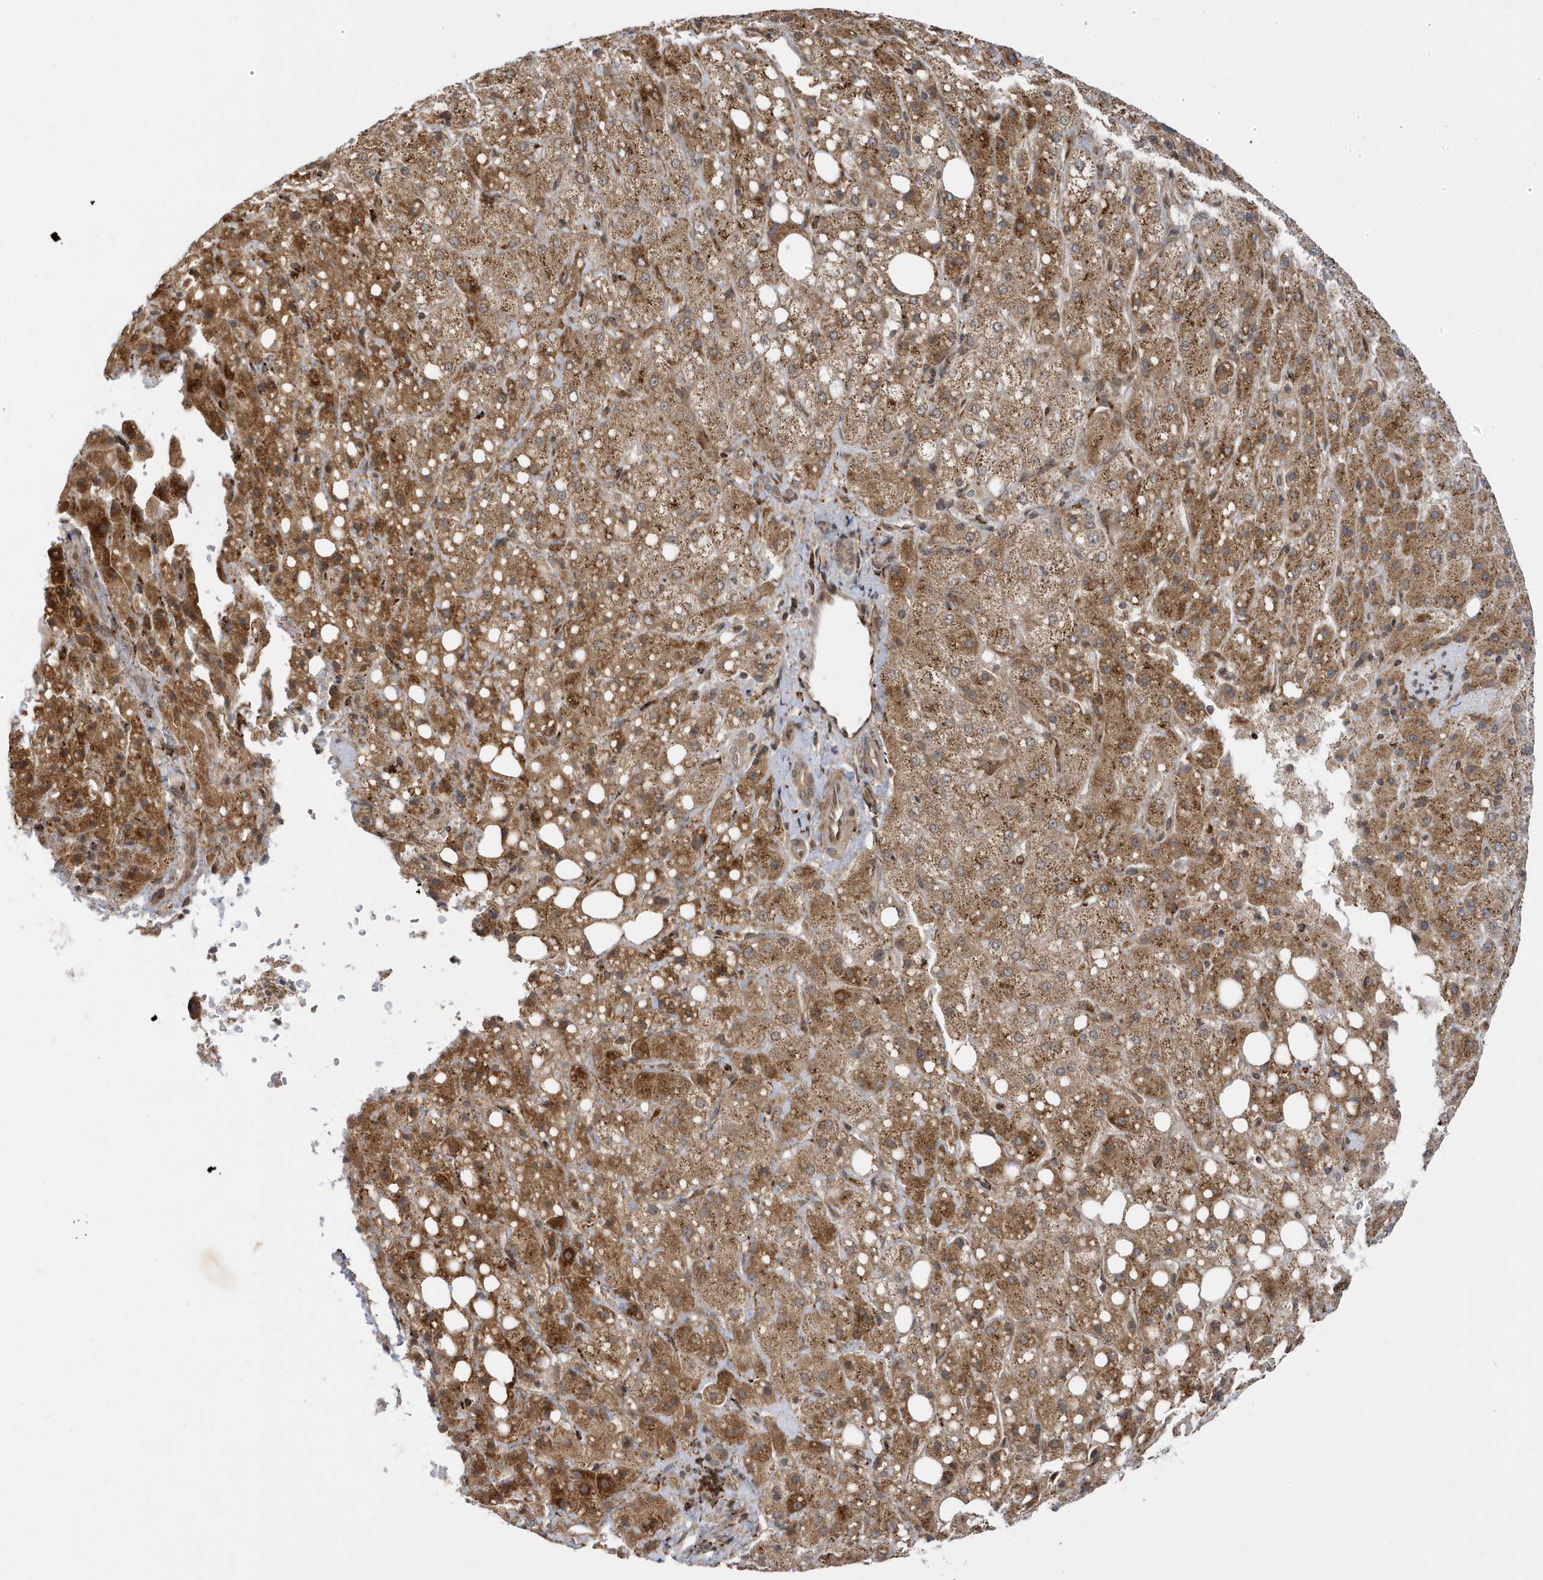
{"staining": {"intensity": "moderate", "quantity": ">75%", "location": "cytoplasmic/membranous"}, "tissue": "liver cancer", "cell_type": "Tumor cells", "image_type": "cancer", "snomed": [{"axis": "morphology", "description": "Carcinoma, Hepatocellular, NOS"}, {"axis": "topography", "description": "Liver"}], "caption": "A high-resolution photomicrograph shows immunohistochemistry staining of liver hepatocellular carcinoma, which exhibits moderate cytoplasmic/membranous expression in about >75% of tumor cells.", "gene": "METTL21A", "patient": {"sex": "male", "age": 80}}